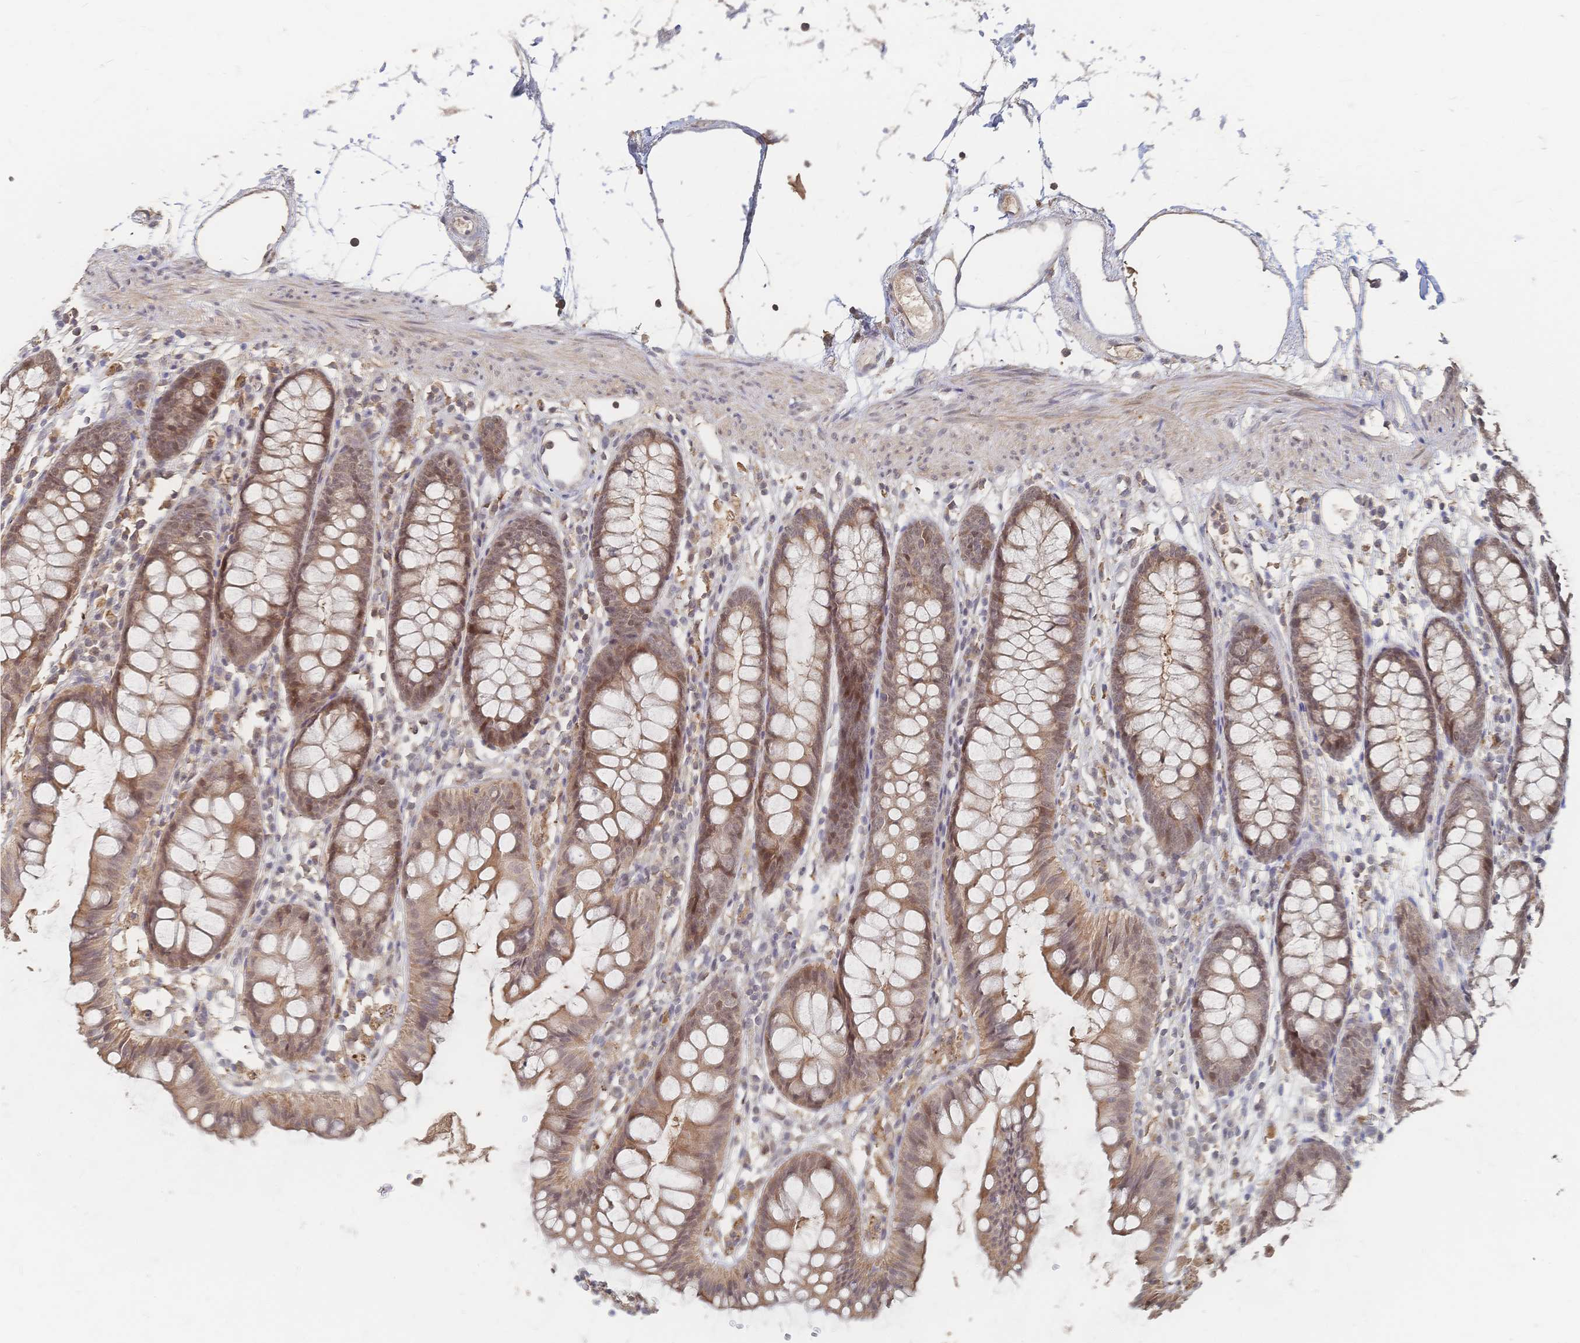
{"staining": {"intensity": "weak", "quantity": "25%-75%", "location": "cytoplasmic/membranous"}, "tissue": "colon", "cell_type": "Endothelial cells", "image_type": "normal", "snomed": [{"axis": "morphology", "description": "Normal tissue, NOS"}, {"axis": "topography", "description": "Colon"}], "caption": "Immunohistochemical staining of unremarkable colon displays weak cytoplasmic/membranous protein positivity in about 25%-75% of endothelial cells. (IHC, brightfield microscopy, high magnification).", "gene": "LRP5", "patient": {"sex": "female", "age": 84}}